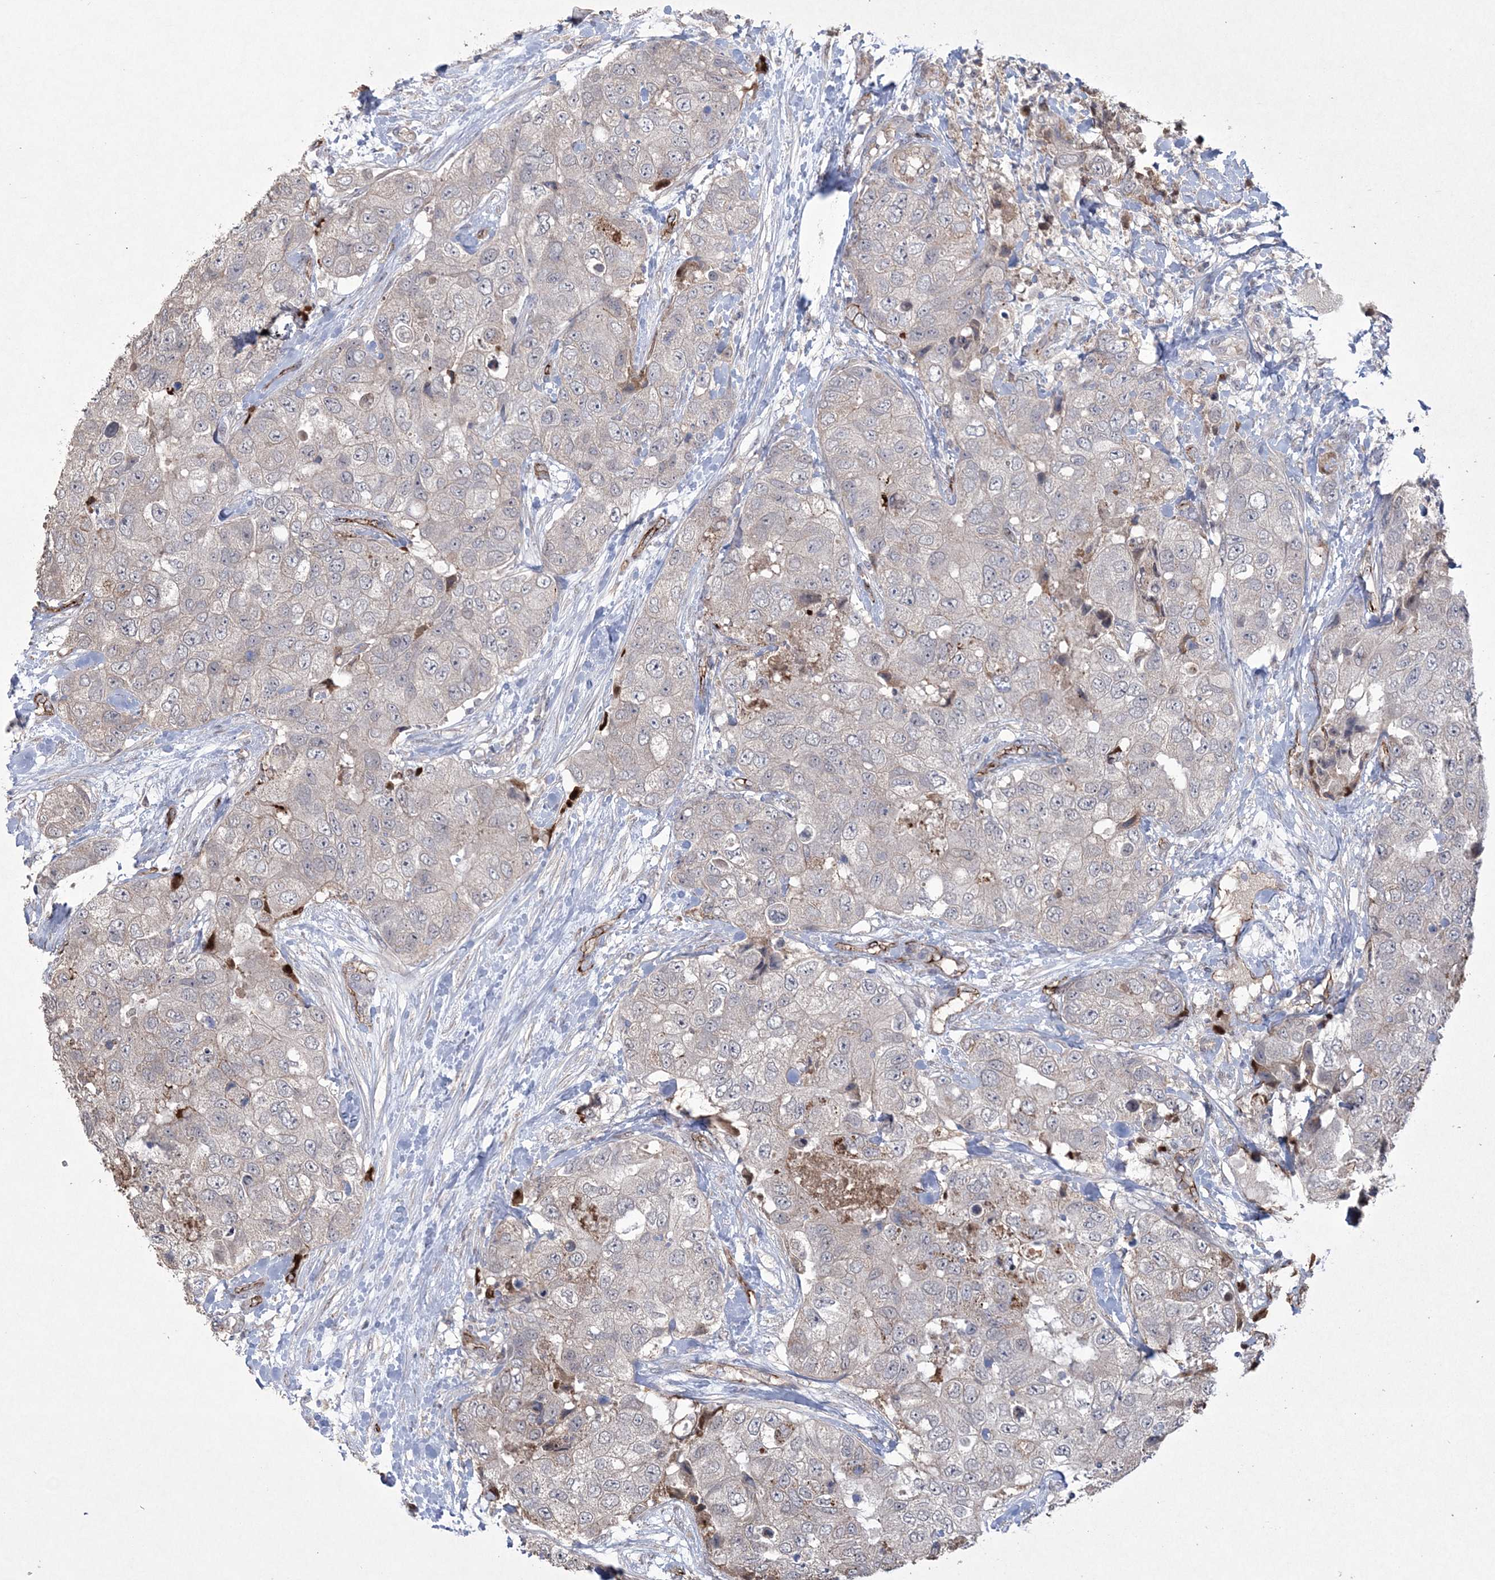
{"staining": {"intensity": "negative", "quantity": "none", "location": "none"}, "tissue": "breast cancer", "cell_type": "Tumor cells", "image_type": "cancer", "snomed": [{"axis": "morphology", "description": "Duct carcinoma"}, {"axis": "topography", "description": "Breast"}], "caption": "A high-resolution photomicrograph shows immunohistochemistry staining of intraductal carcinoma (breast), which displays no significant expression in tumor cells.", "gene": "DPCD", "patient": {"sex": "female", "age": 62}}